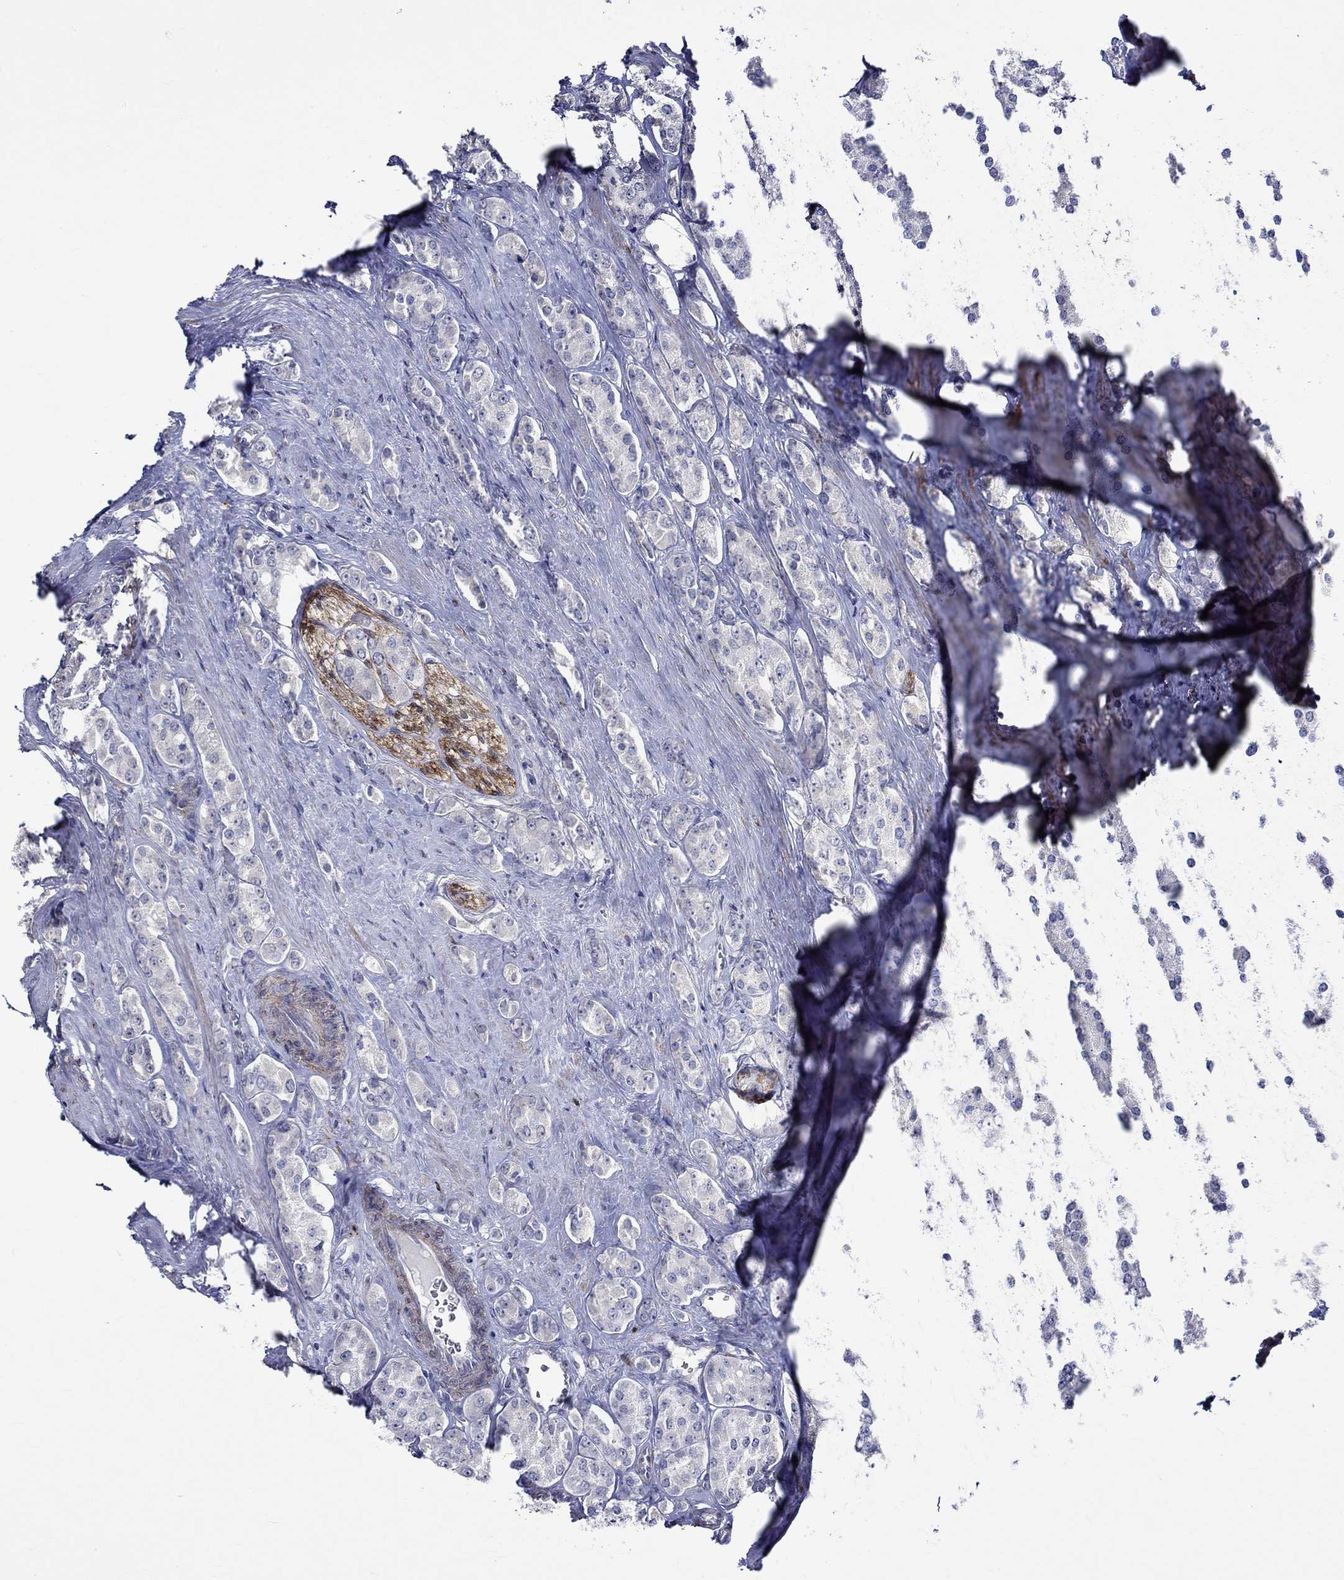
{"staining": {"intensity": "negative", "quantity": "none", "location": "none"}, "tissue": "prostate cancer", "cell_type": "Tumor cells", "image_type": "cancer", "snomed": [{"axis": "morphology", "description": "Adenocarcinoma, NOS"}, {"axis": "topography", "description": "Prostate"}], "caption": "The immunohistochemistry histopathology image has no significant expression in tumor cells of prostate cancer (adenocarcinoma) tissue. (DAB IHC visualized using brightfield microscopy, high magnification).", "gene": "CRYAB", "patient": {"sex": "male", "age": 67}}